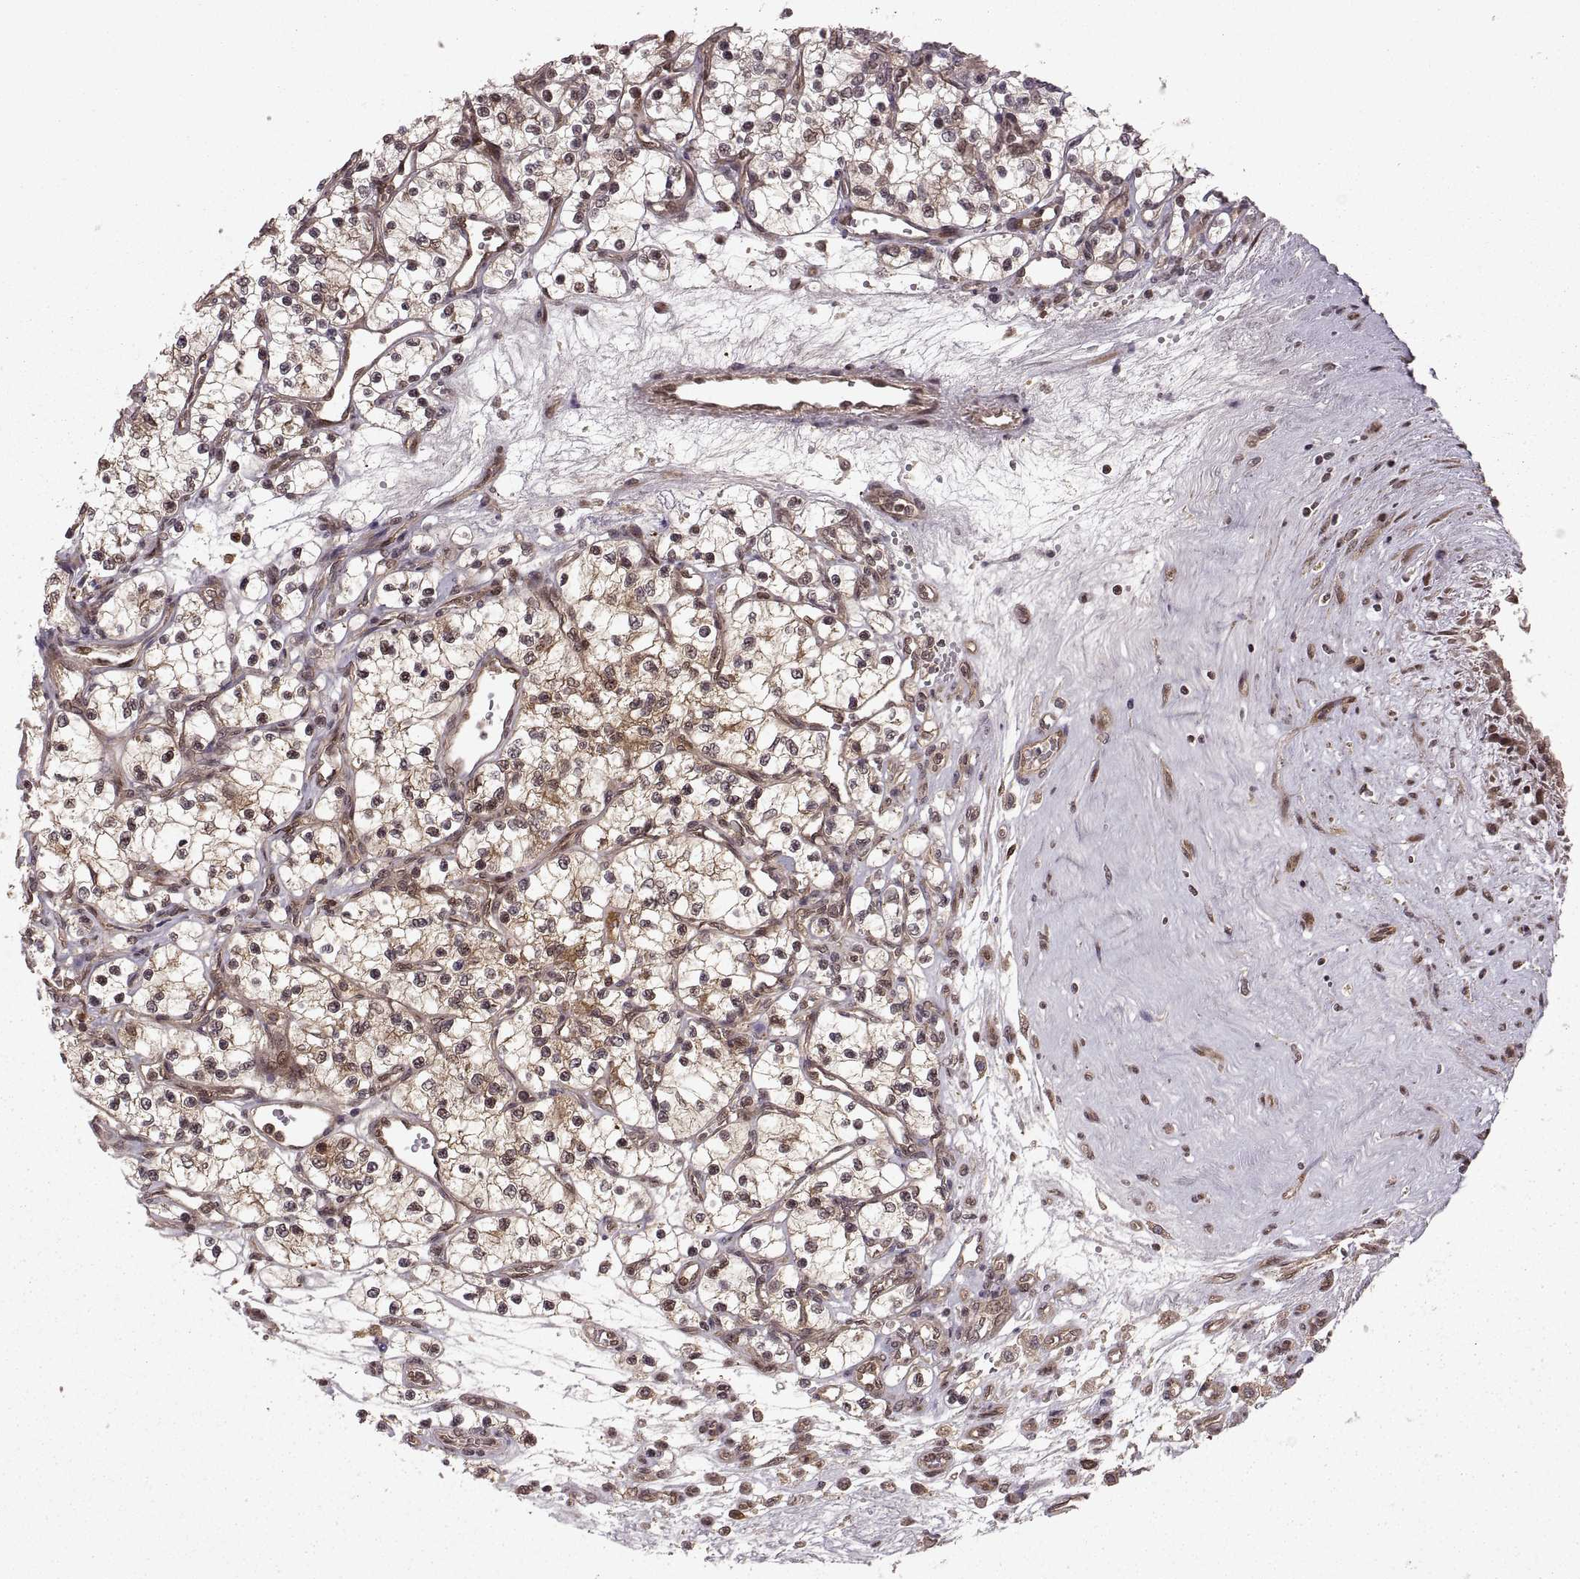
{"staining": {"intensity": "moderate", "quantity": ">75%", "location": "cytoplasmic/membranous,nuclear"}, "tissue": "renal cancer", "cell_type": "Tumor cells", "image_type": "cancer", "snomed": [{"axis": "morphology", "description": "Adenocarcinoma, NOS"}, {"axis": "topography", "description": "Kidney"}], "caption": "The immunohistochemical stain highlights moderate cytoplasmic/membranous and nuclear positivity in tumor cells of renal adenocarcinoma tissue.", "gene": "DEDD", "patient": {"sex": "female", "age": 69}}